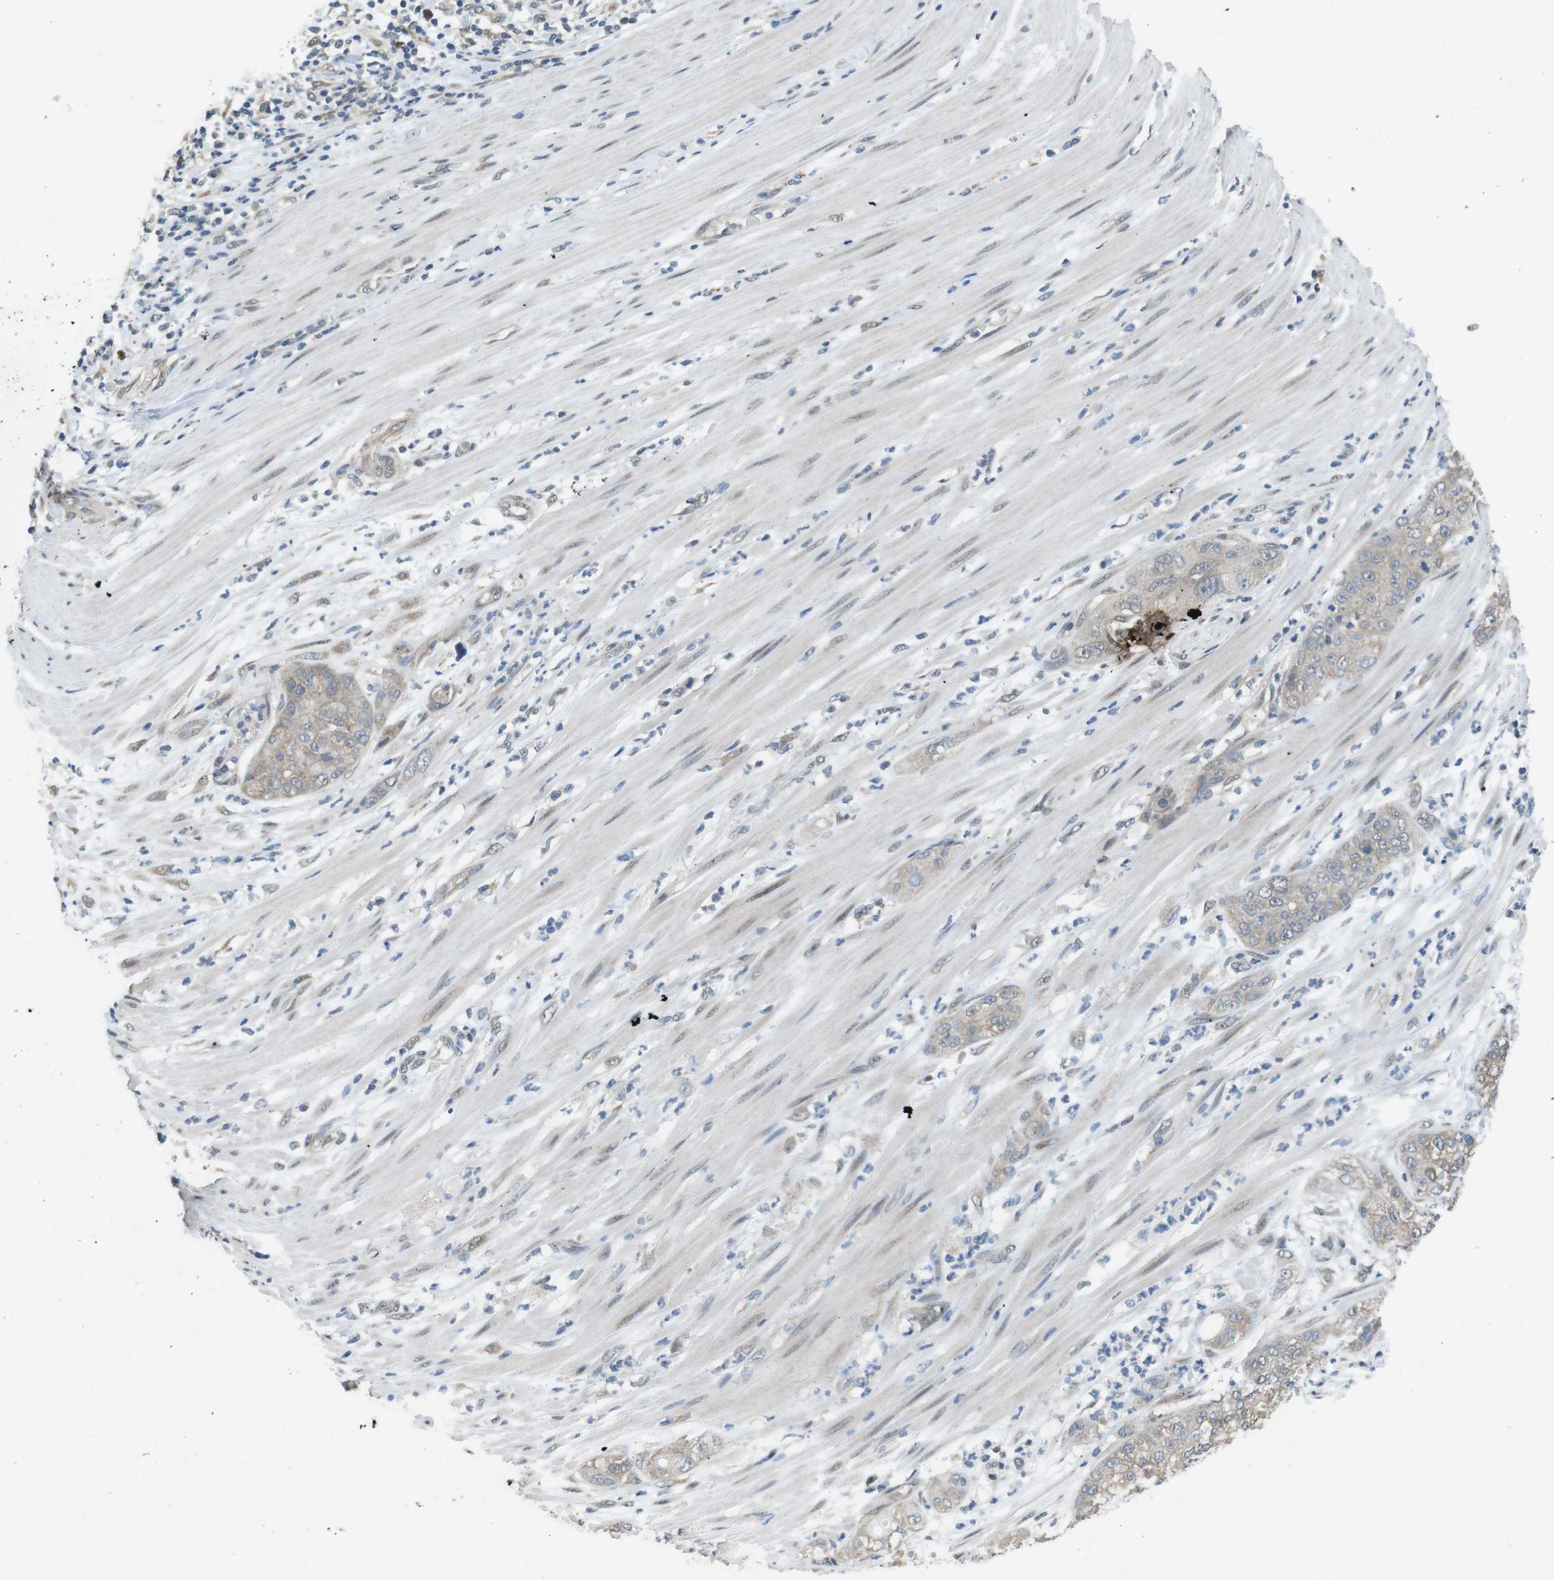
{"staining": {"intensity": "weak", "quantity": "25%-75%", "location": "cytoplasmic/membranous"}, "tissue": "pancreatic cancer", "cell_type": "Tumor cells", "image_type": "cancer", "snomed": [{"axis": "morphology", "description": "Adenocarcinoma, NOS"}, {"axis": "topography", "description": "Pancreas"}], "caption": "Immunohistochemistry (IHC) of pancreatic adenocarcinoma shows low levels of weak cytoplasmic/membranous positivity in approximately 25%-75% of tumor cells.", "gene": "CLDN7", "patient": {"sex": "female", "age": 78}}